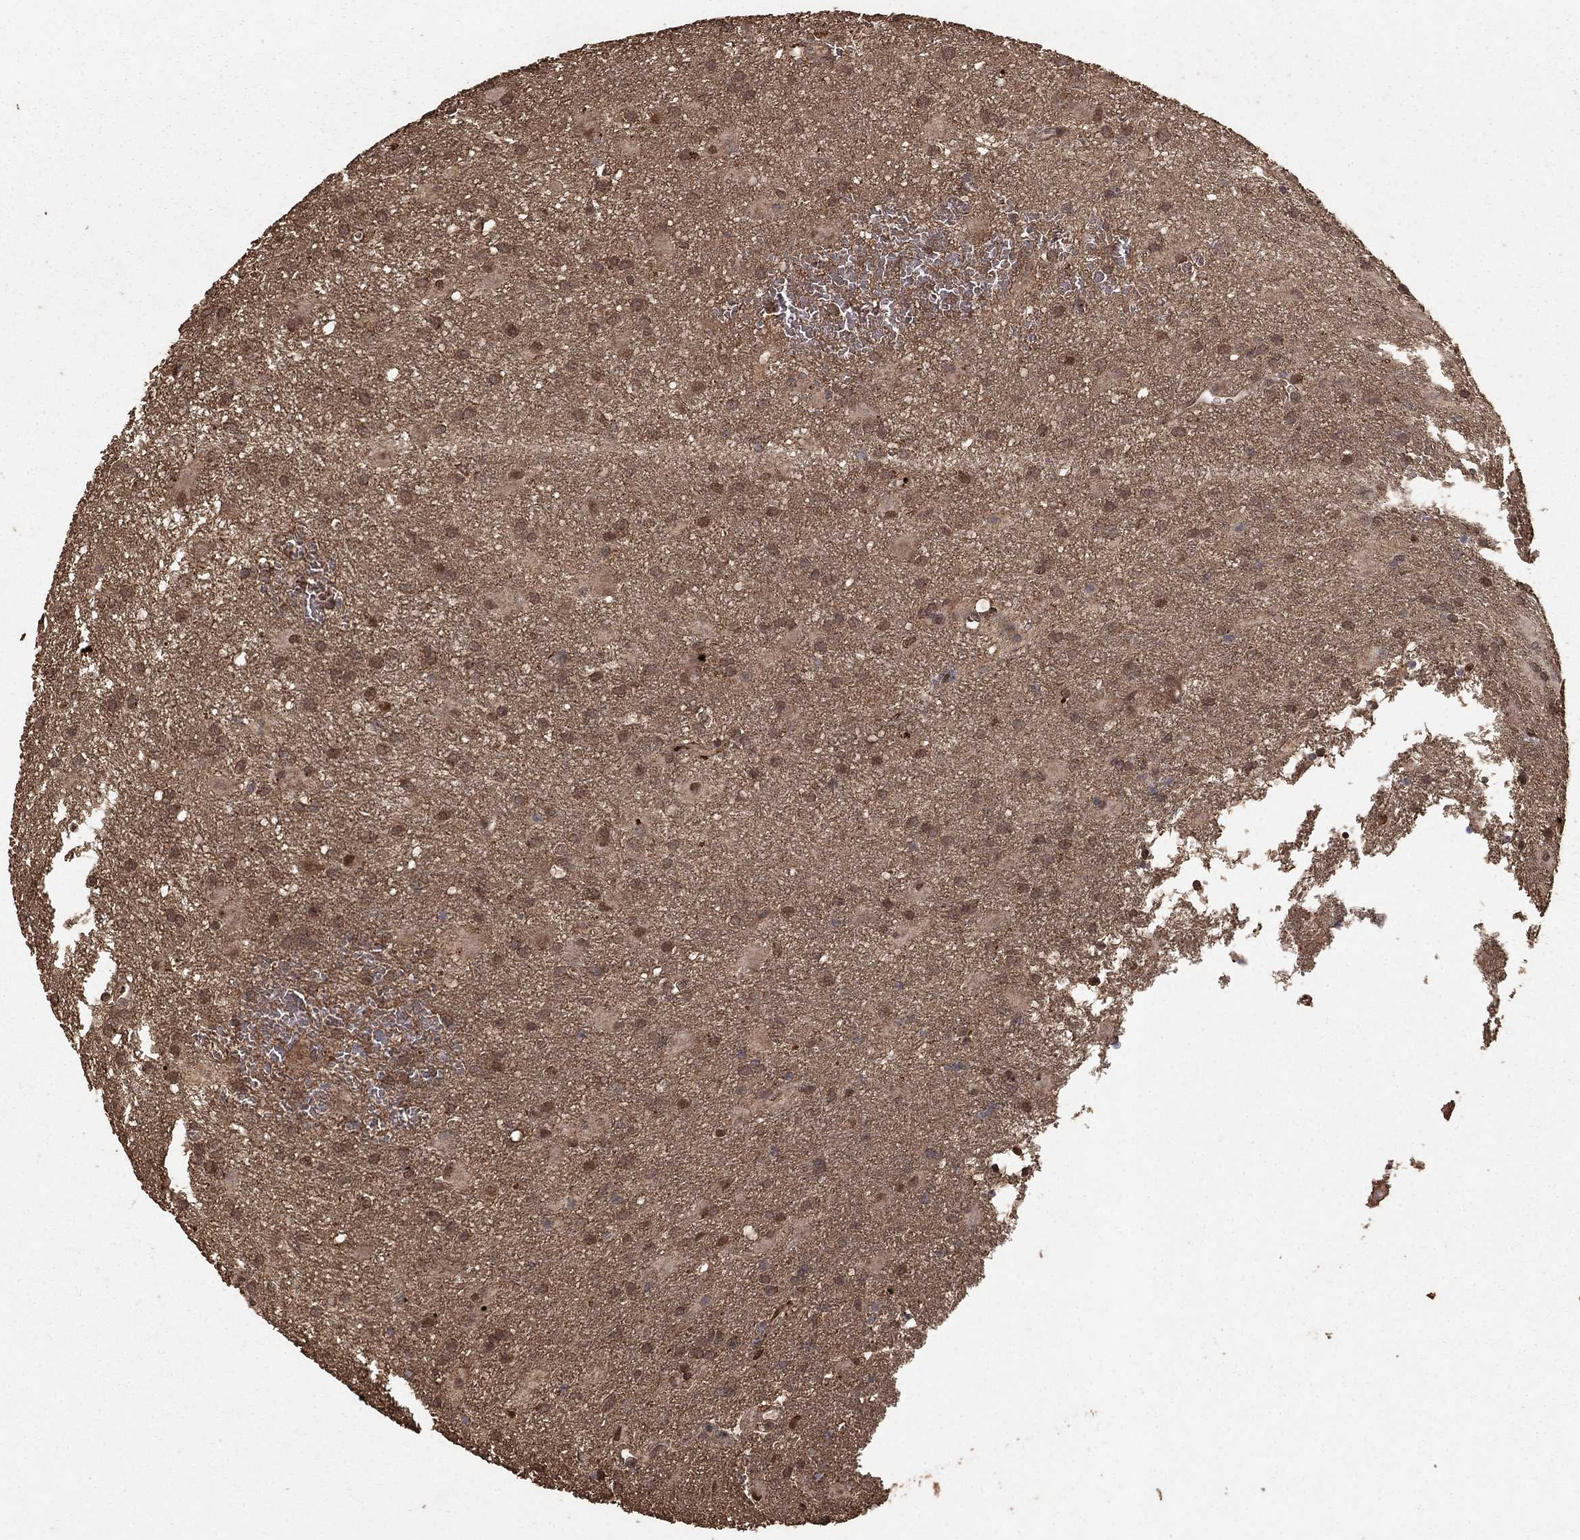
{"staining": {"intensity": "moderate", "quantity": "25%-75%", "location": "cytoplasmic/membranous,nuclear"}, "tissue": "glioma", "cell_type": "Tumor cells", "image_type": "cancer", "snomed": [{"axis": "morphology", "description": "Glioma, malignant, Low grade"}, {"axis": "topography", "description": "Brain"}], "caption": "Glioma stained with a brown dye demonstrates moderate cytoplasmic/membranous and nuclear positive positivity in about 25%-75% of tumor cells.", "gene": "PRDM1", "patient": {"sex": "male", "age": 58}}